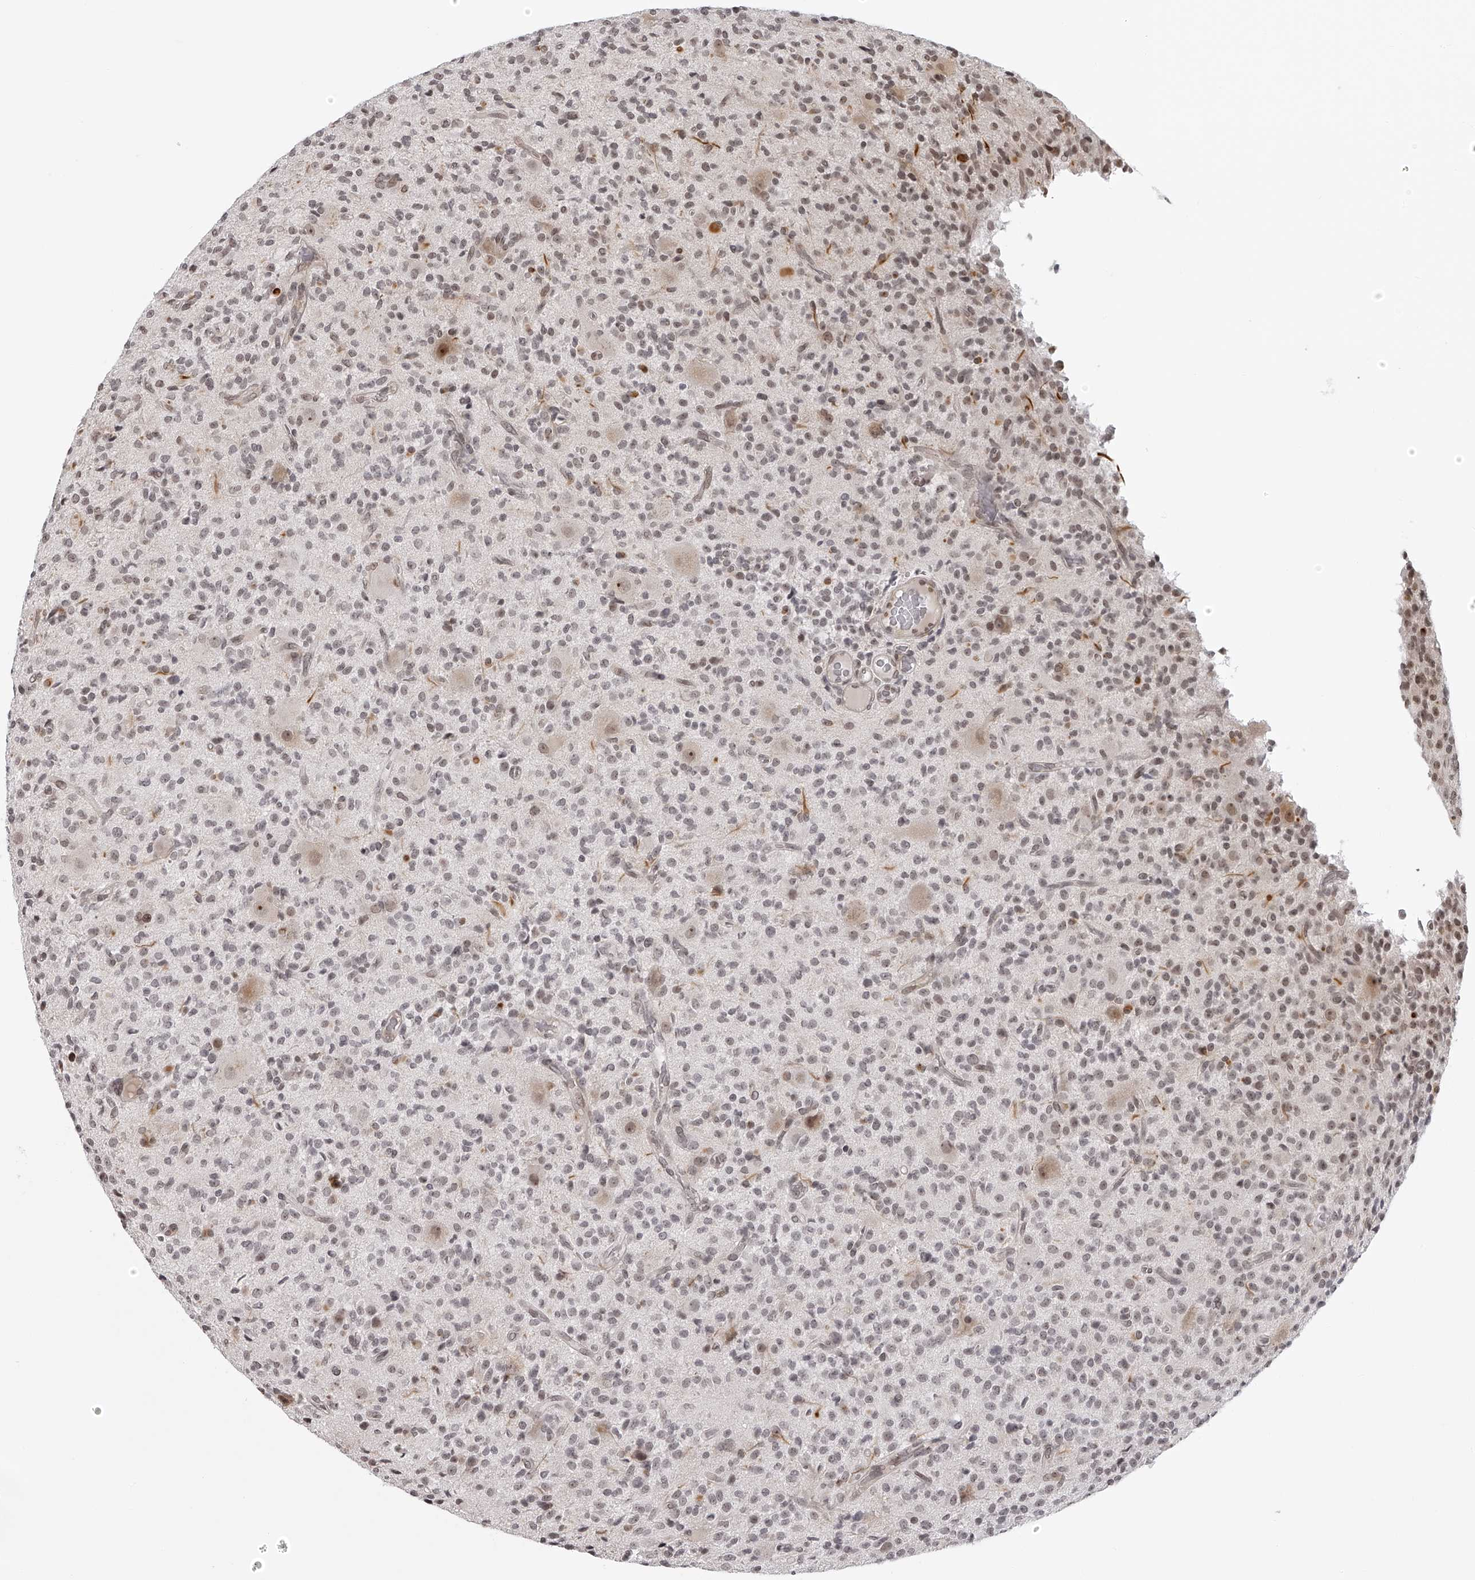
{"staining": {"intensity": "negative", "quantity": "none", "location": "none"}, "tissue": "glioma", "cell_type": "Tumor cells", "image_type": "cancer", "snomed": [{"axis": "morphology", "description": "Glioma, malignant, High grade"}, {"axis": "topography", "description": "Brain"}], "caption": "Malignant glioma (high-grade) stained for a protein using immunohistochemistry reveals no staining tumor cells.", "gene": "ODF2L", "patient": {"sex": "male", "age": 34}}